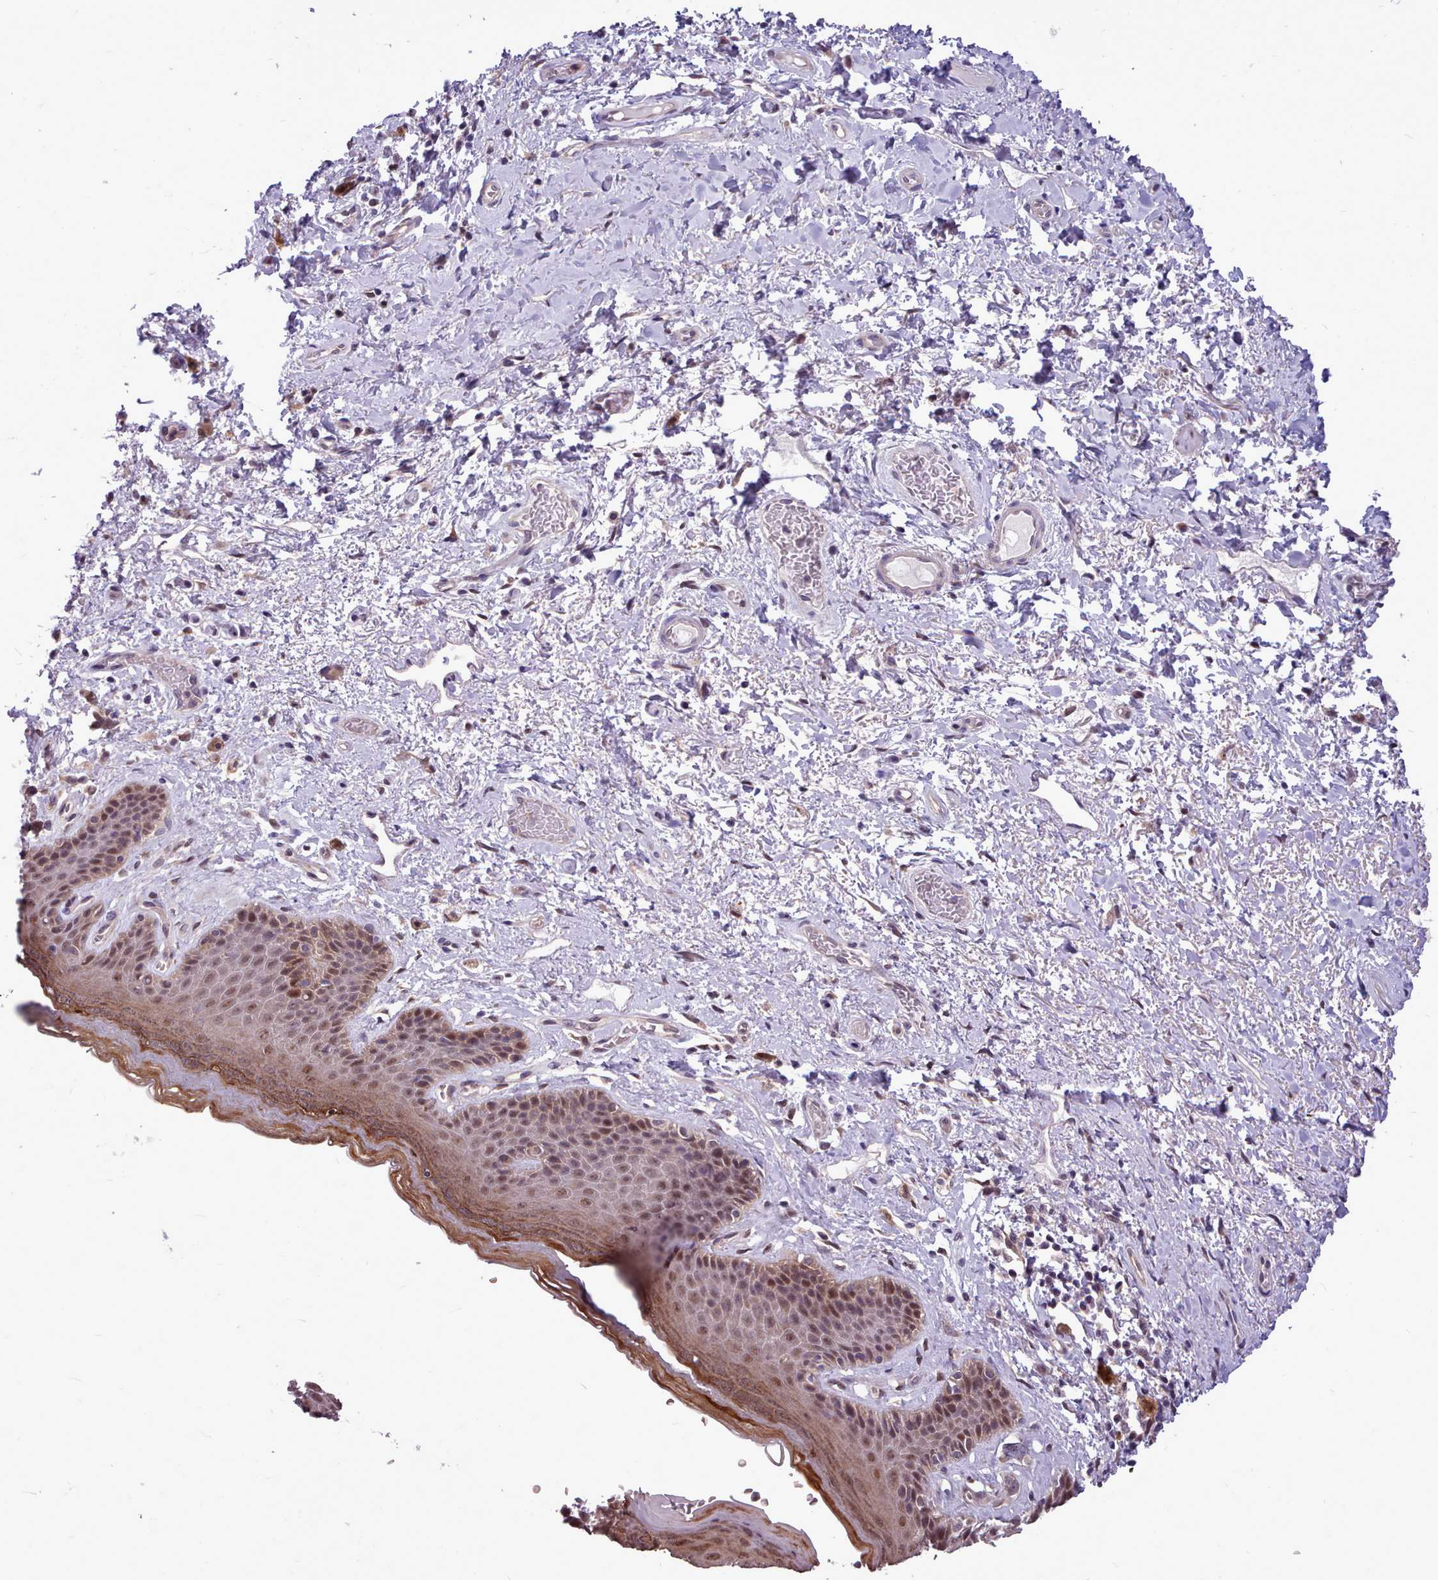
{"staining": {"intensity": "moderate", "quantity": ">75%", "location": "cytoplasmic/membranous,nuclear"}, "tissue": "skin", "cell_type": "Epidermal cells", "image_type": "normal", "snomed": [{"axis": "morphology", "description": "Normal tissue, NOS"}, {"axis": "topography", "description": "Anal"}], "caption": "DAB immunohistochemical staining of unremarkable human skin demonstrates moderate cytoplasmic/membranous,nuclear protein positivity in approximately >75% of epidermal cells. The staining was performed using DAB (3,3'-diaminobenzidine) to visualize the protein expression in brown, while the nuclei were stained in blue with hematoxylin (Magnification: 20x).", "gene": "AHCY", "patient": {"sex": "female", "age": 46}}